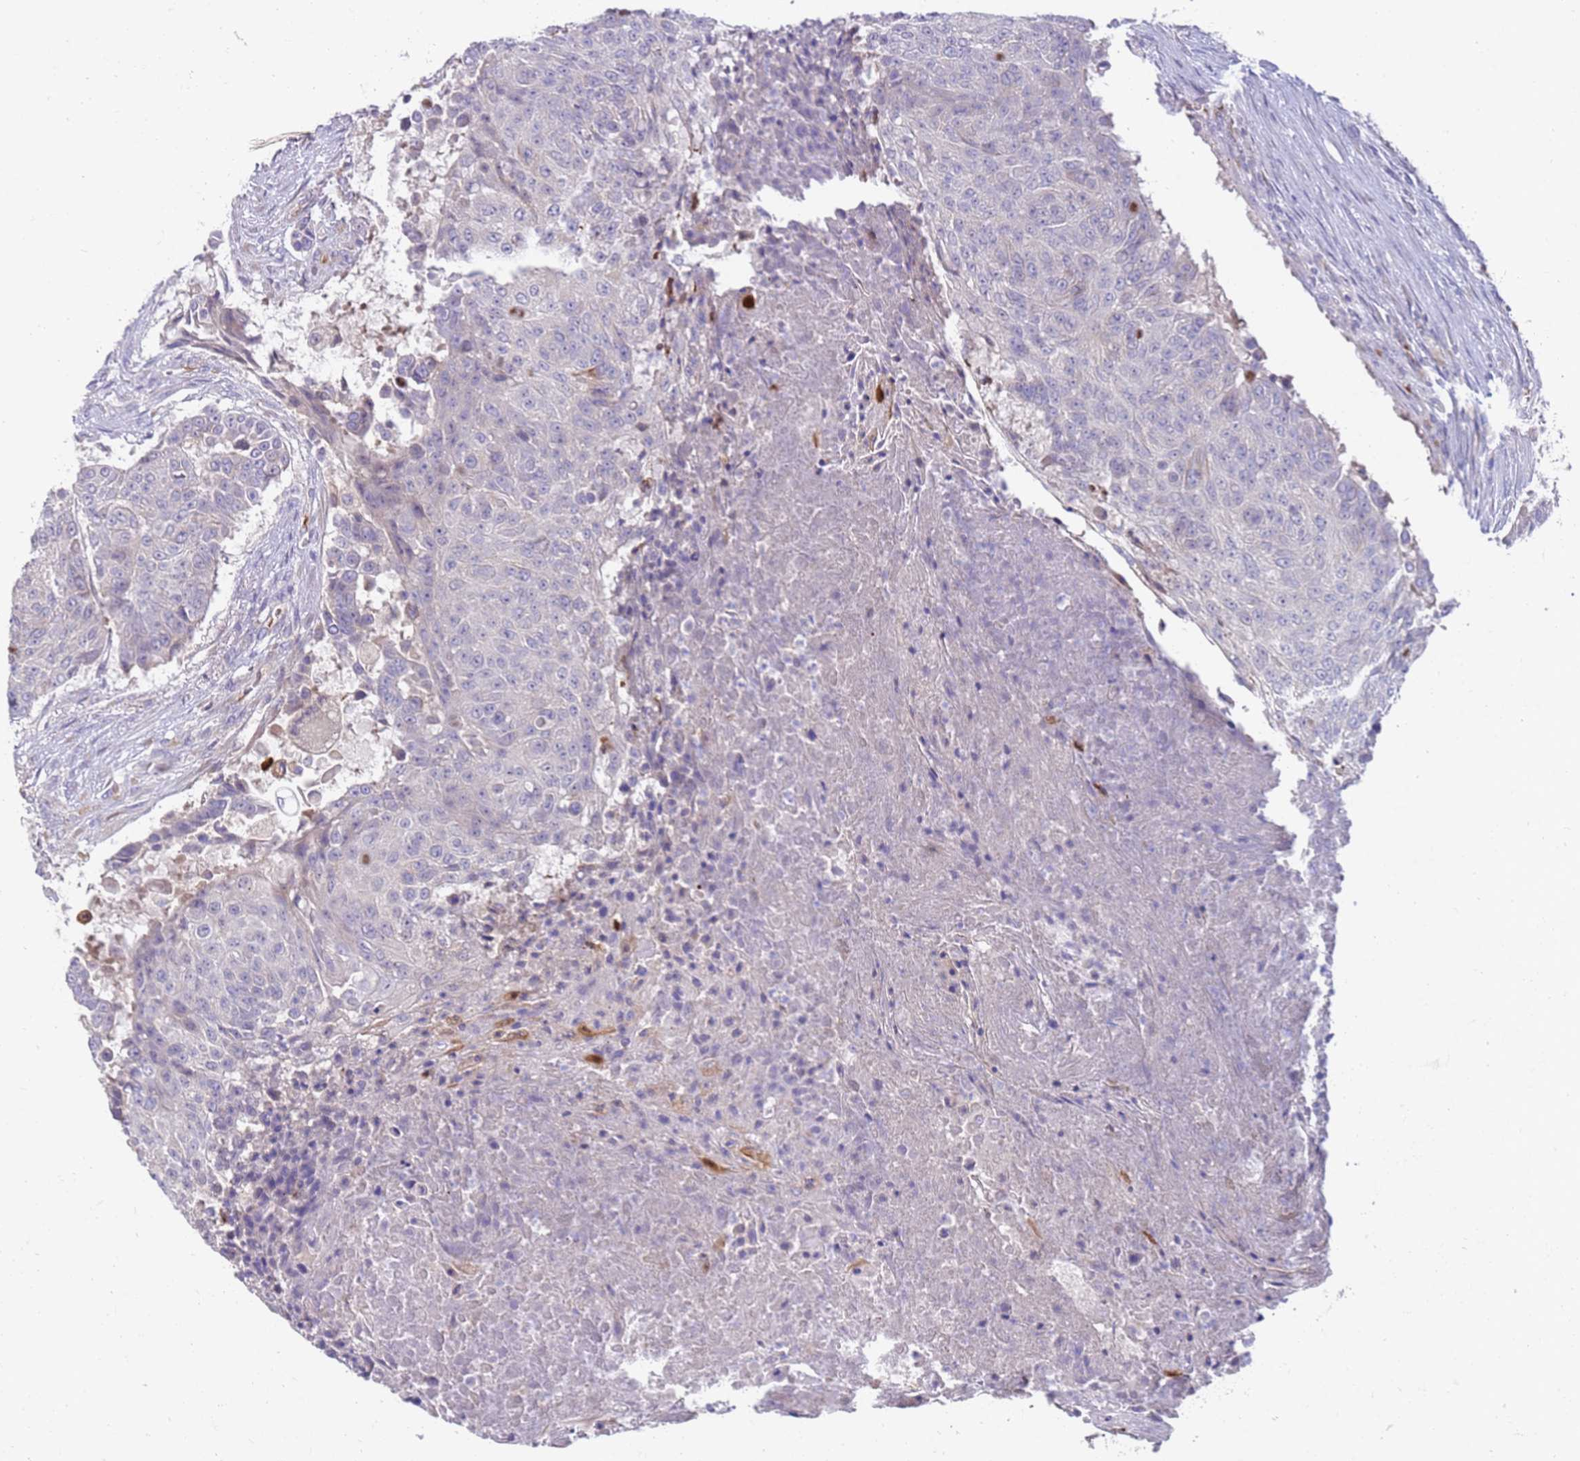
{"staining": {"intensity": "negative", "quantity": "none", "location": "none"}, "tissue": "urothelial cancer", "cell_type": "Tumor cells", "image_type": "cancer", "snomed": [{"axis": "morphology", "description": "Urothelial carcinoma, High grade"}, {"axis": "topography", "description": "Urinary bladder"}], "caption": "Immunohistochemical staining of urothelial cancer exhibits no significant expression in tumor cells. (Immunohistochemistry (ihc), brightfield microscopy, high magnification).", "gene": "NMUR2", "patient": {"sex": "female", "age": 63}}